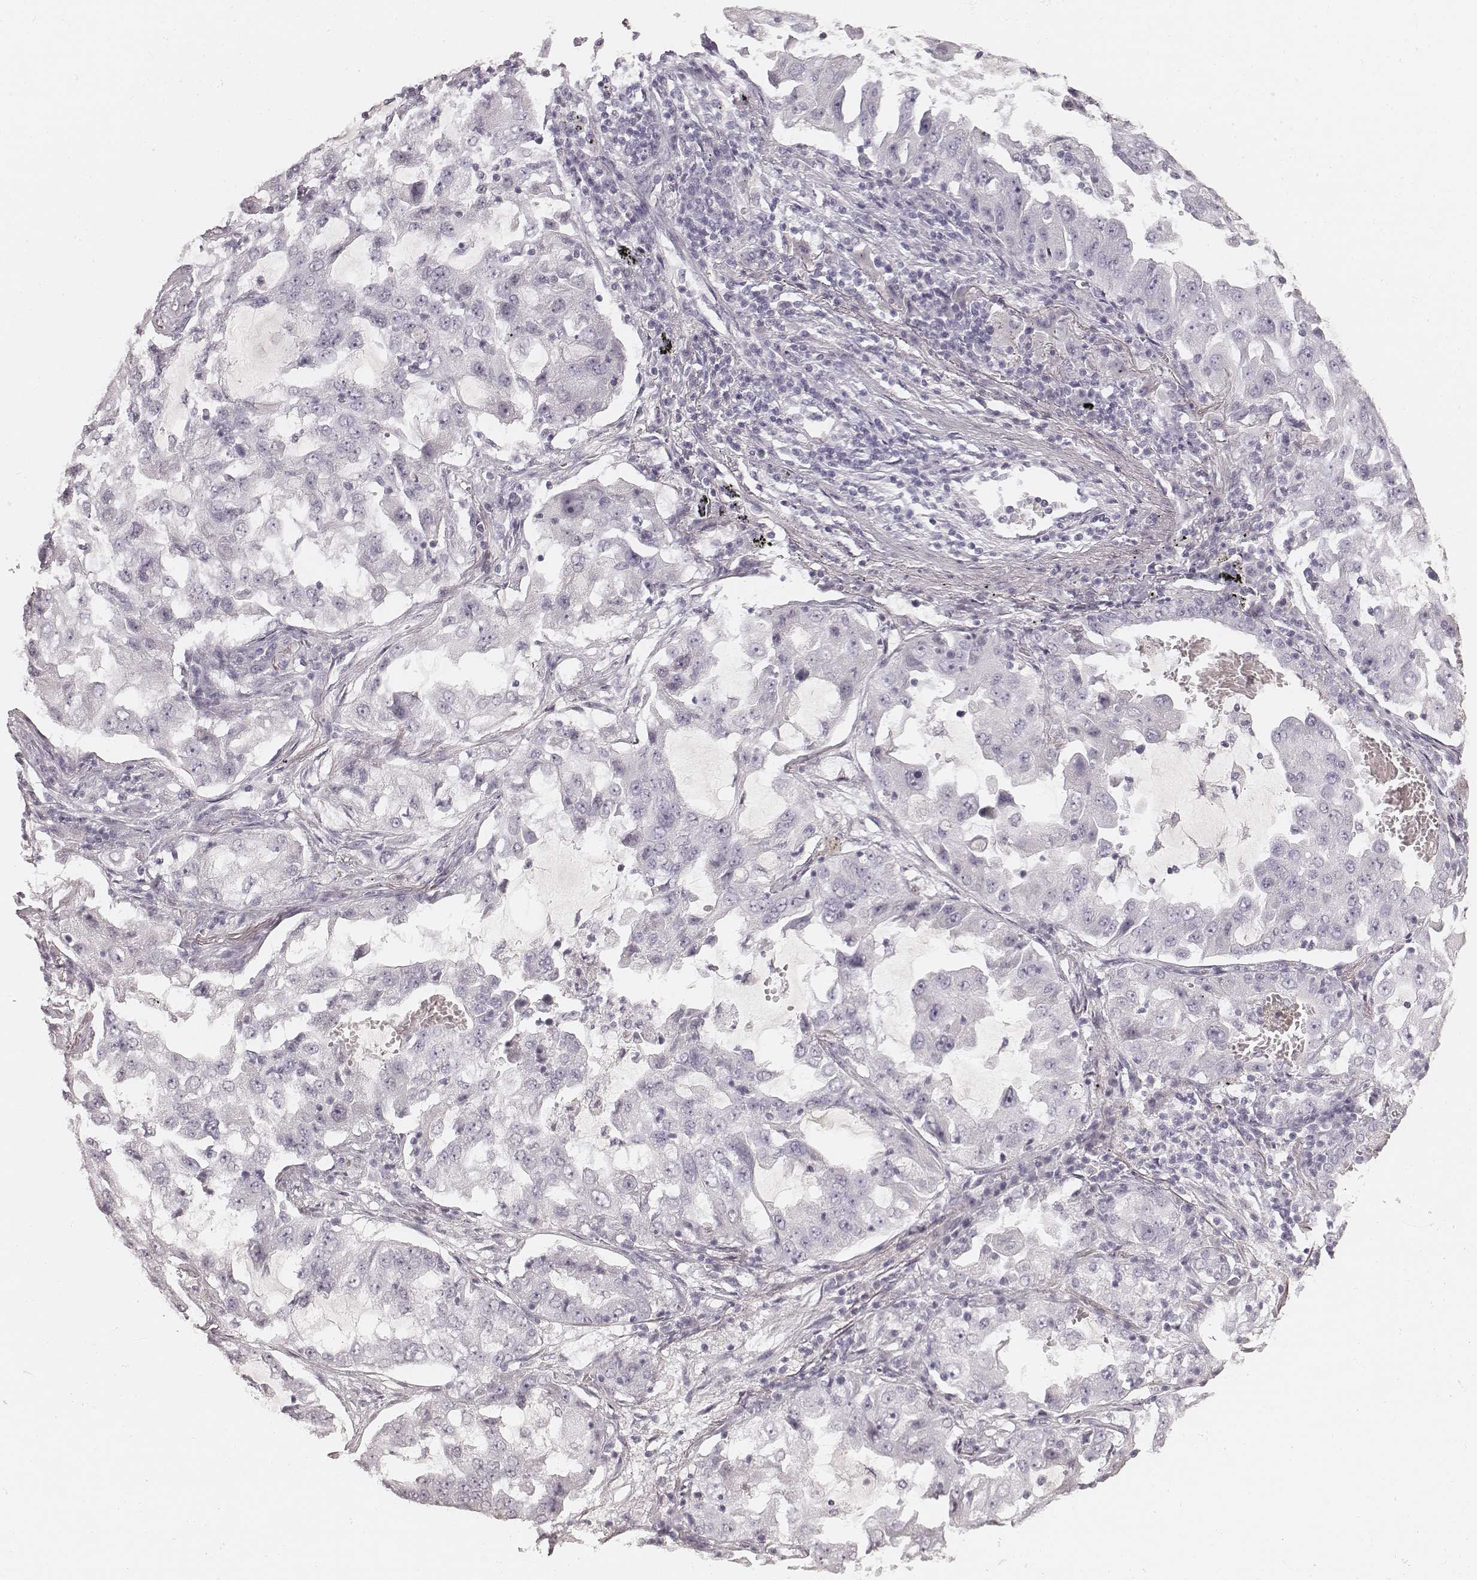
{"staining": {"intensity": "negative", "quantity": "none", "location": "none"}, "tissue": "lung cancer", "cell_type": "Tumor cells", "image_type": "cancer", "snomed": [{"axis": "morphology", "description": "Adenocarcinoma, NOS"}, {"axis": "topography", "description": "Lung"}], "caption": "Micrograph shows no protein expression in tumor cells of lung adenocarcinoma tissue.", "gene": "KRT26", "patient": {"sex": "female", "age": 61}}